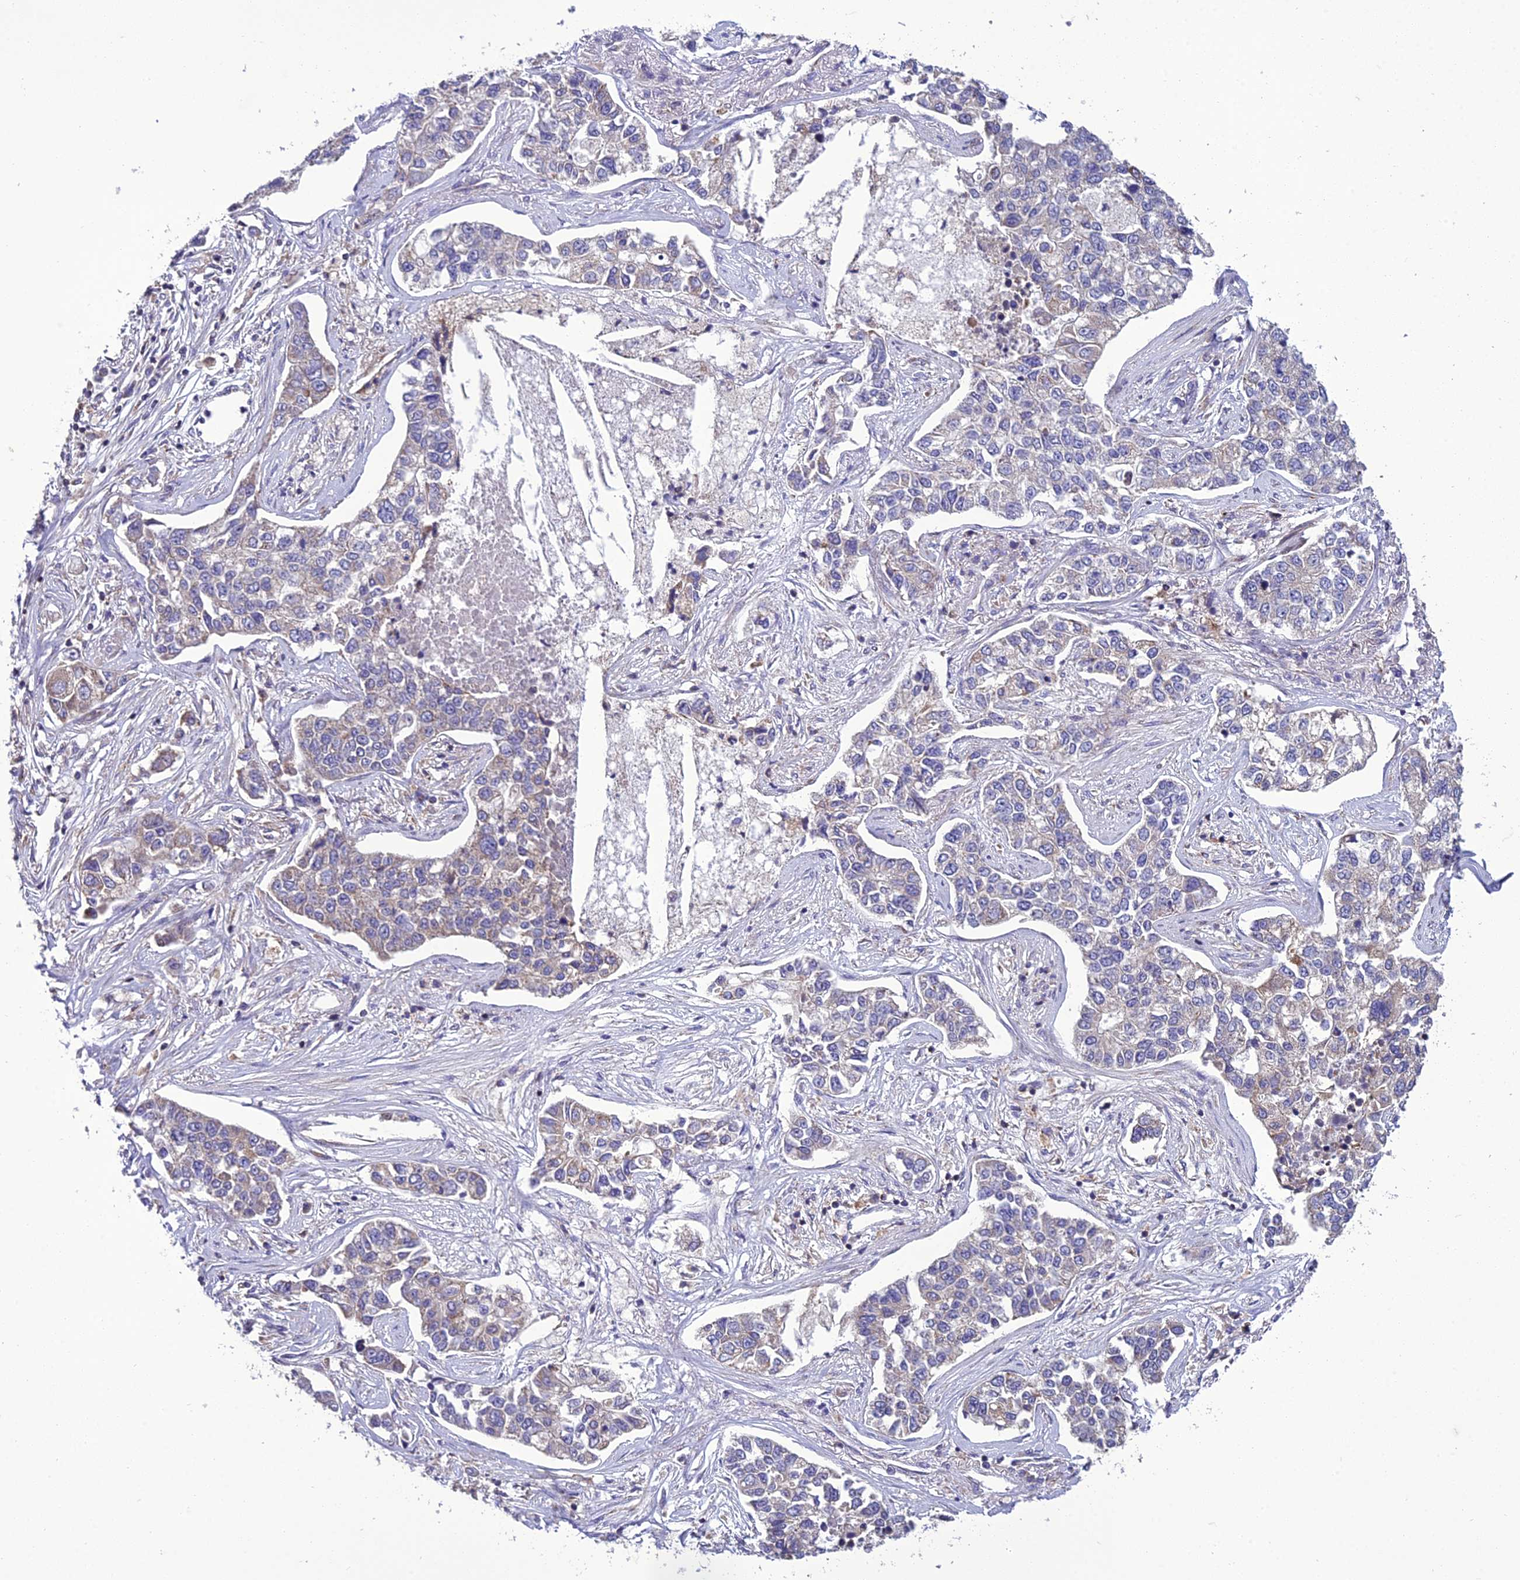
{"staining": {"intensity": "weak", "quantity": "<25%", "location": "cytoplasmic/membranous"}, "tissue": "lung cancer", "cell_type": "Tumor cells", "image_type": "cancer", "snomed": [{"axis": "morphology", "description": "Adenocarcinoma, NOS"}, {"axis": "topography", "description": "Lung"}], "caption": "Protein analysis of adenocarcinoma (lung) displays no significant expression in tumor cells. (DAB (3,3'-diaminobenzidine) immunohistochemistry (IHC) with hematoxylin counter stain).", "gene": "GIMAP1", "patient": {"sex": "male", "age": 49}}